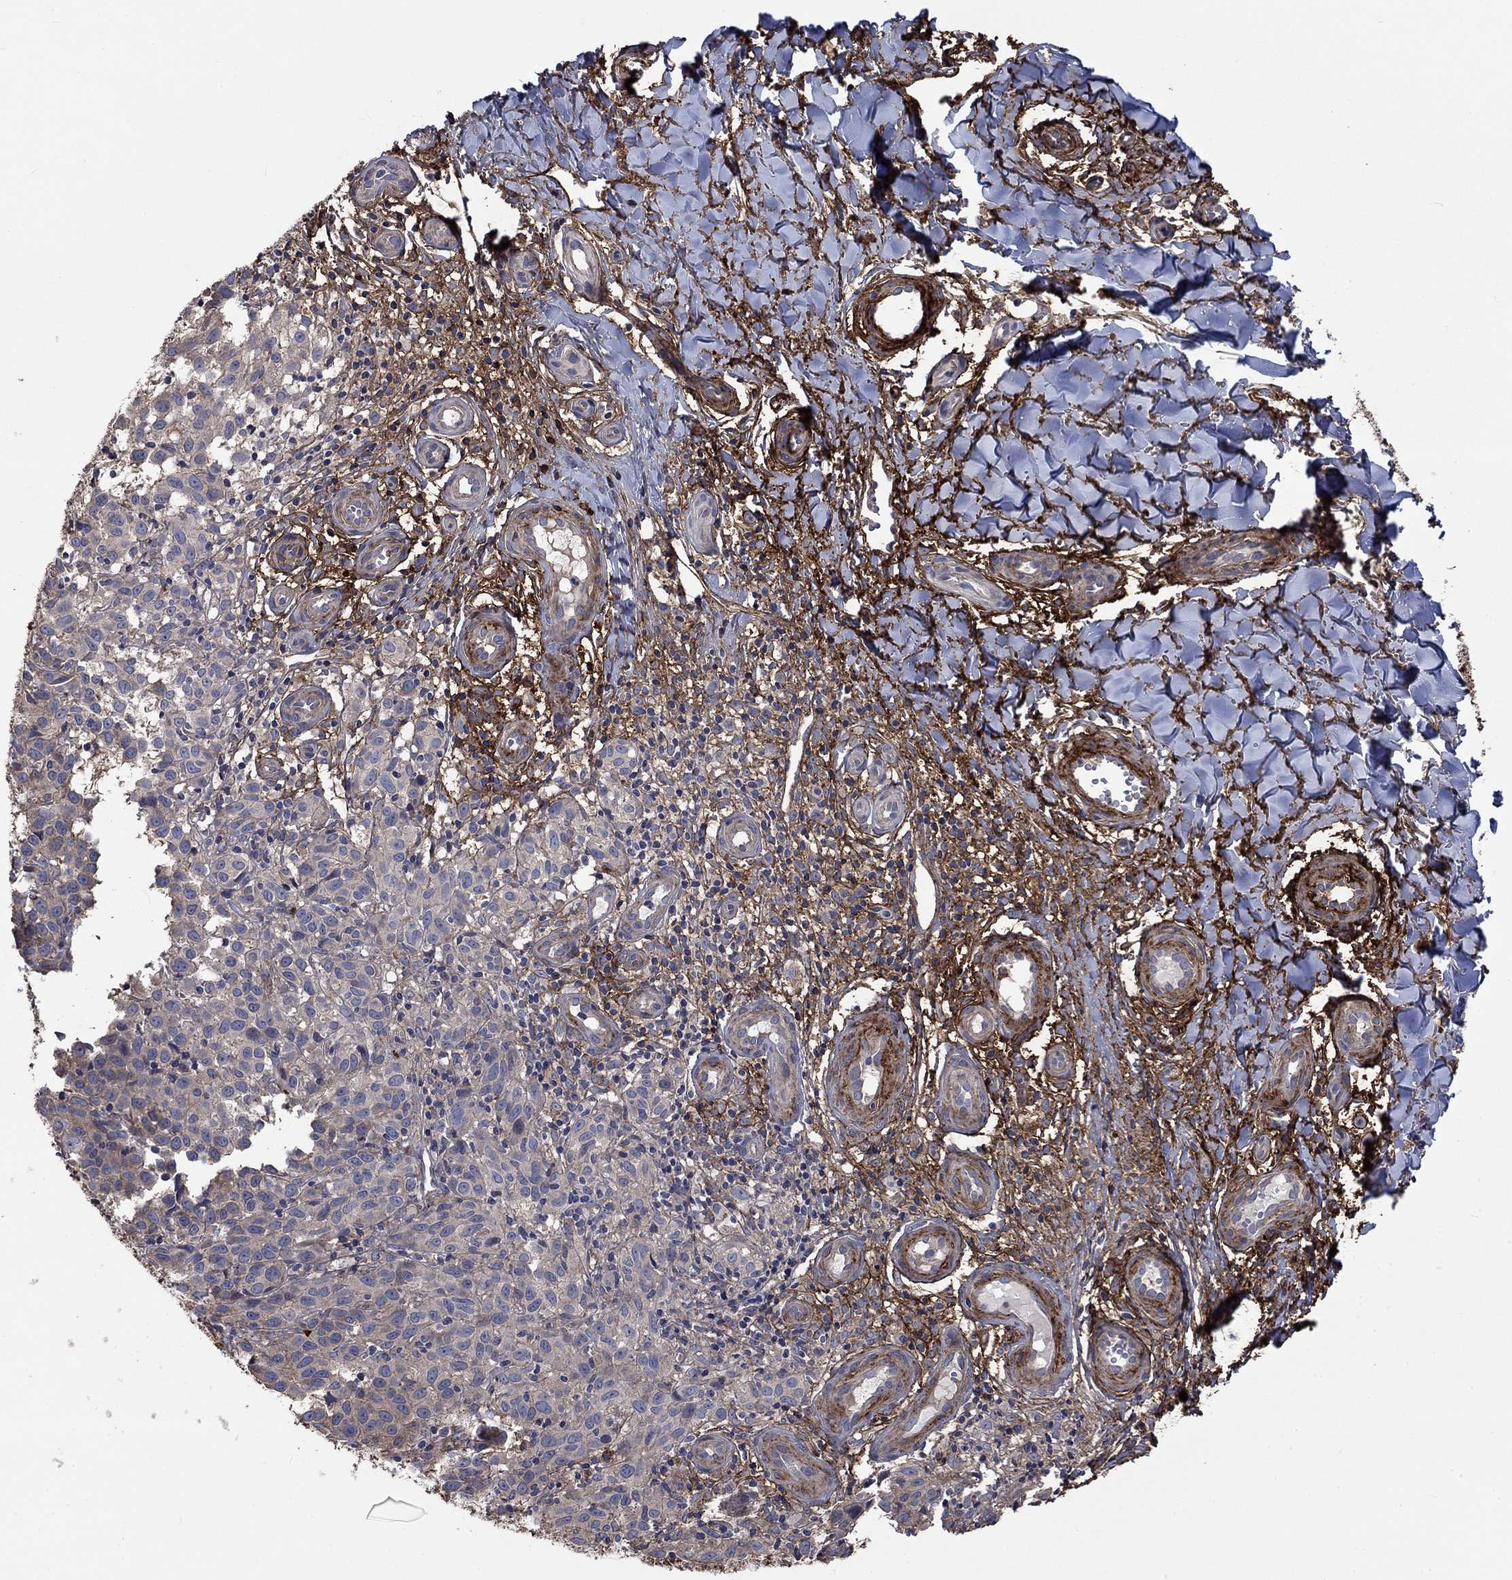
{"staining": {"intensity": "negative", "quantity": "none", "location": "none"}, "tissue": "melanoma", "cell_type": "Tumor cells", "image_type": "cancer", "snomed": [{"axis": "morphology", "description": "Malignant melanoma, NOS"}, {"axis": "topography", "description": "Skin"}], "caption": "Immunohistochemistry of human melanoma demonstrates no staining in tumor cells.", "gene": "VCAN", "patient": {"sex": "female", "age": 53}}